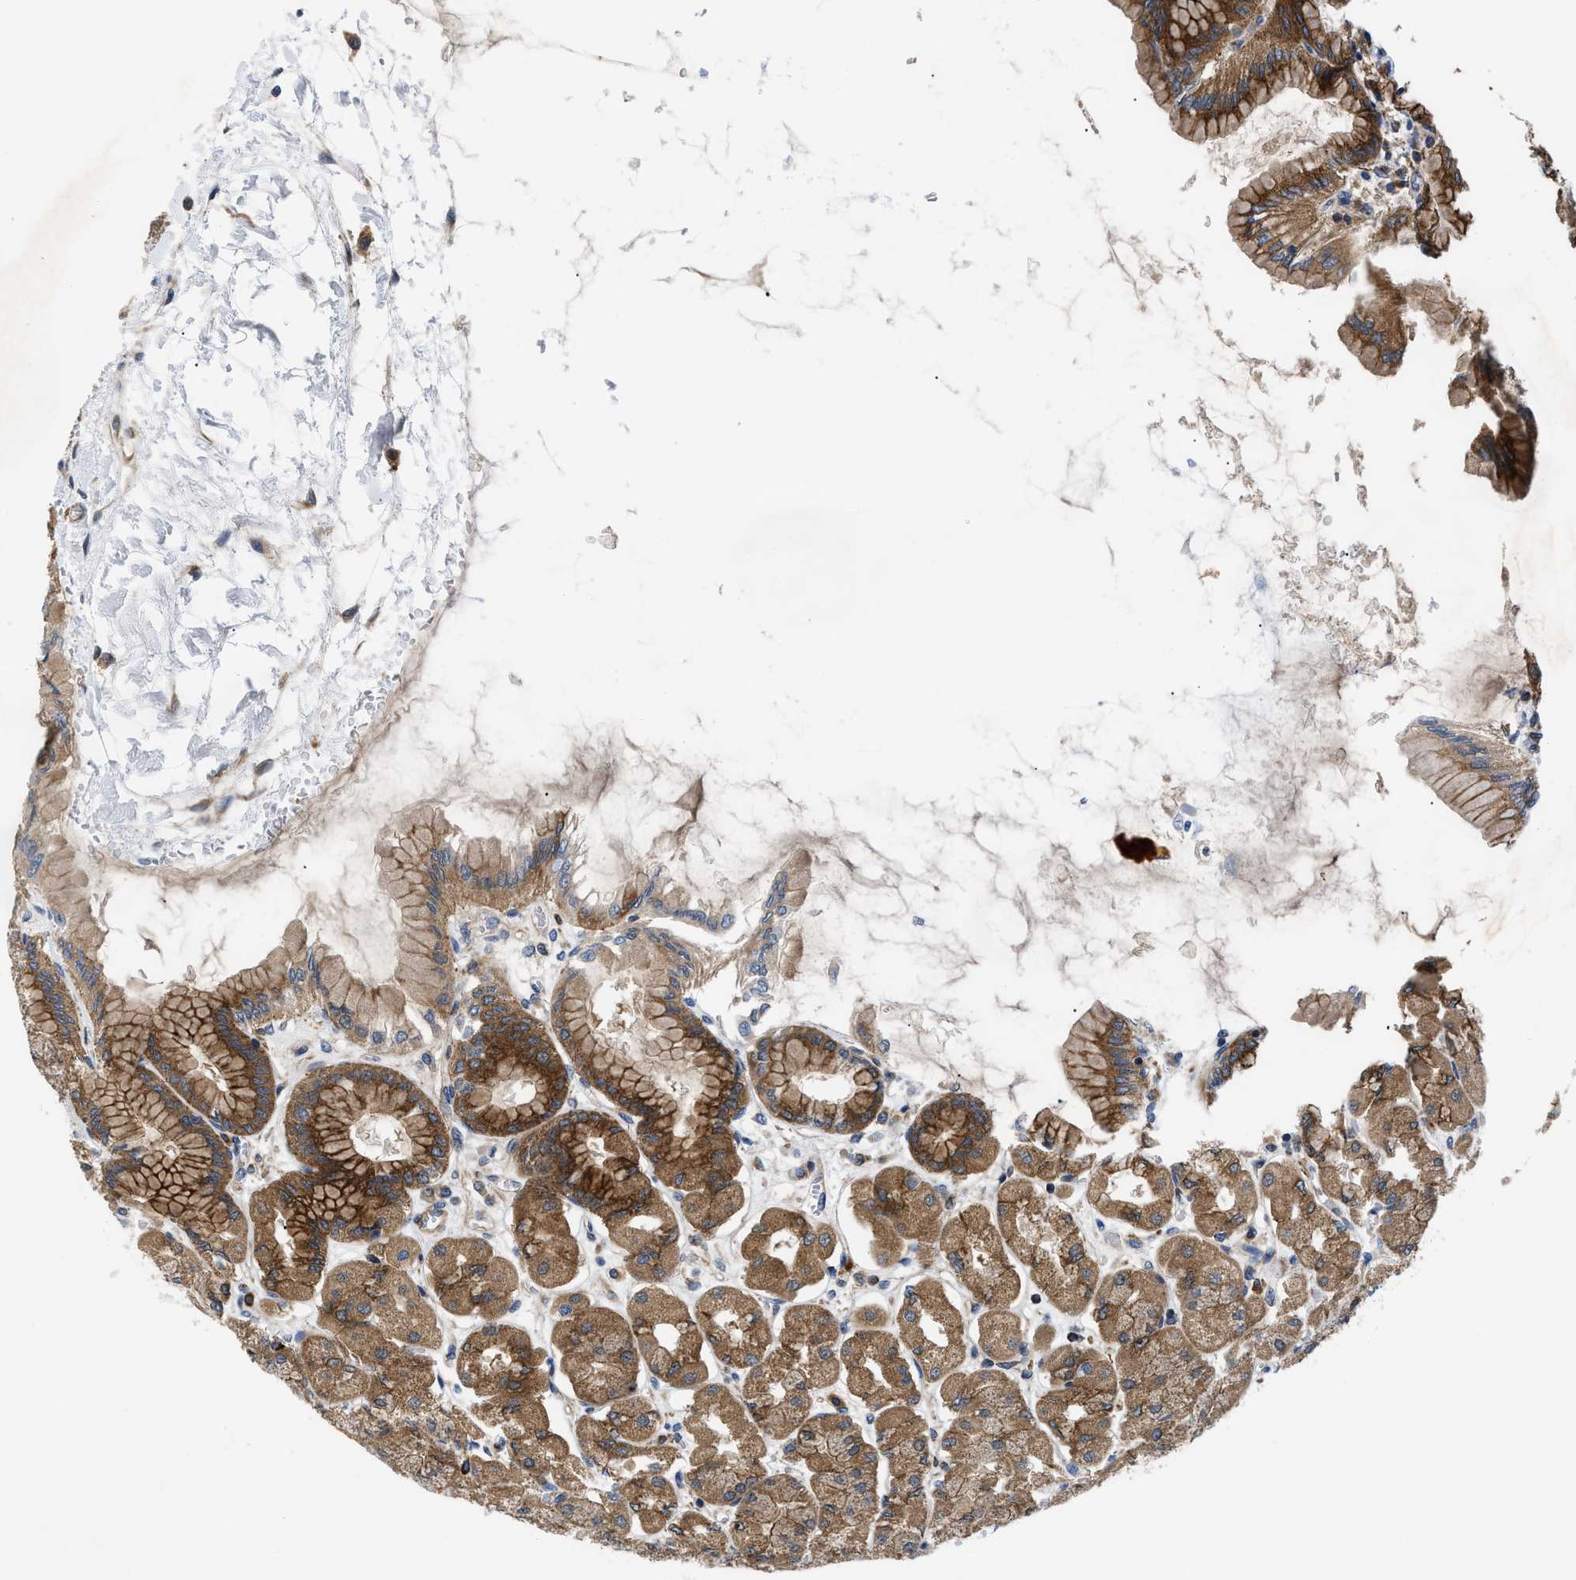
{"staining": {"intensity": "moderate", "quantity": ">75%", "location": "cytoplasmic/membranous"}, "tissue": "stomach", "cell_type": "Glandular cells", "image_type": "normal", "snomed": [{"axis": "morphology", "description": "Normal tissue, NOS"}, {"axis": "topography", "description": "Stomach, upper"}], "caption": "Stomach was stained to show a protein in brown. There is medium levels of moderate cytoplasmic/membranous staining in about >75% of glandular cells. (Brightfield microscopy of DAB IHC at high magnification).", "gene": "SPAST", "patient": {"sex": "female", "age": 56}}